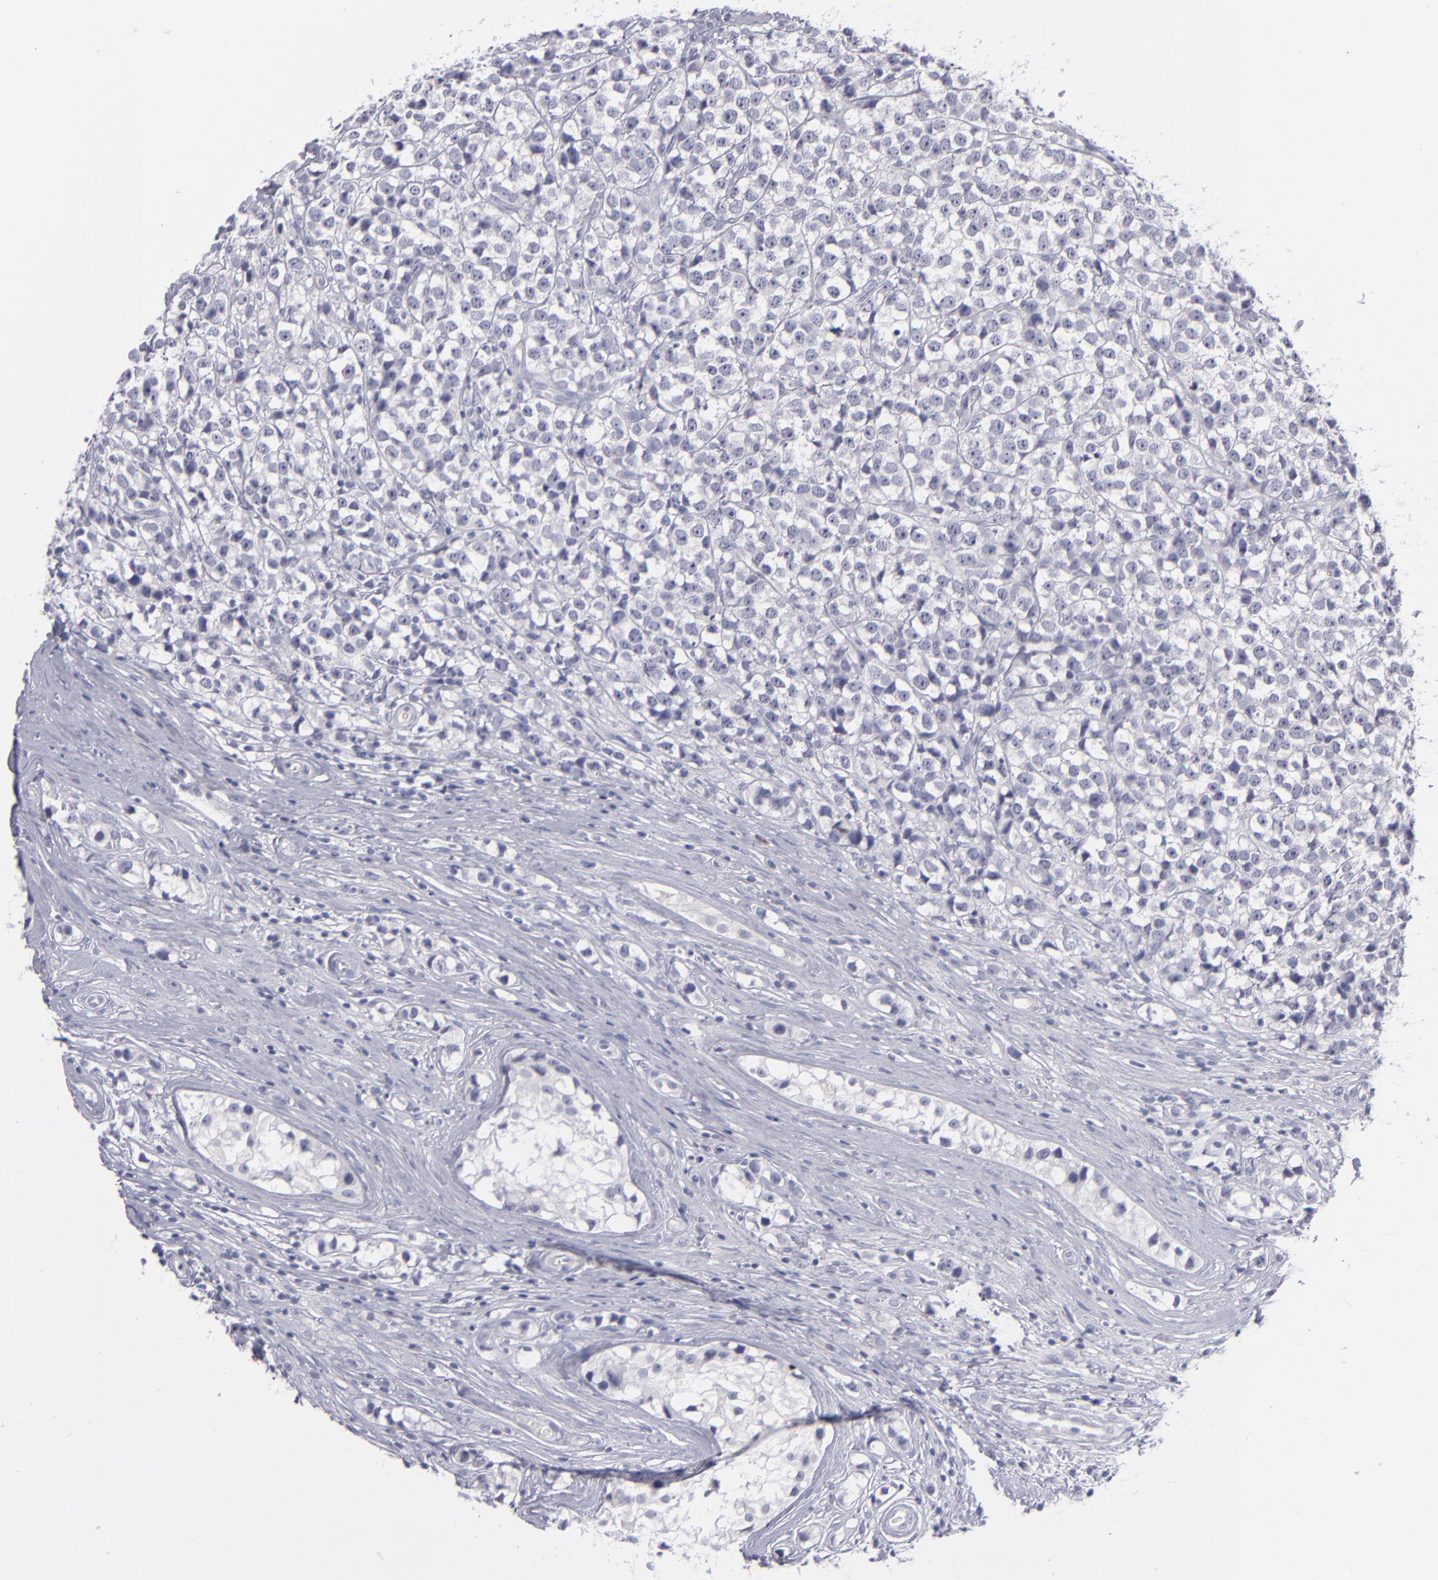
{"staining": {"intensity": "negative", "quantity": "none", "location": "none"}, "tissue": "testis cancer", "cell_type": "Tumor cells", "image_type": "cancer", "snomed": [{"axis": "morphology", "description": "Seminoma, NOS"}, {"axis": "topography", "description": "Testis"}], "caption": "This is an immunohistochemistry image of human seminoma (testis). There is no expression in tumor cells.", "gene": "ITGB4", "patient": {"sex": "male", "age": 25}}